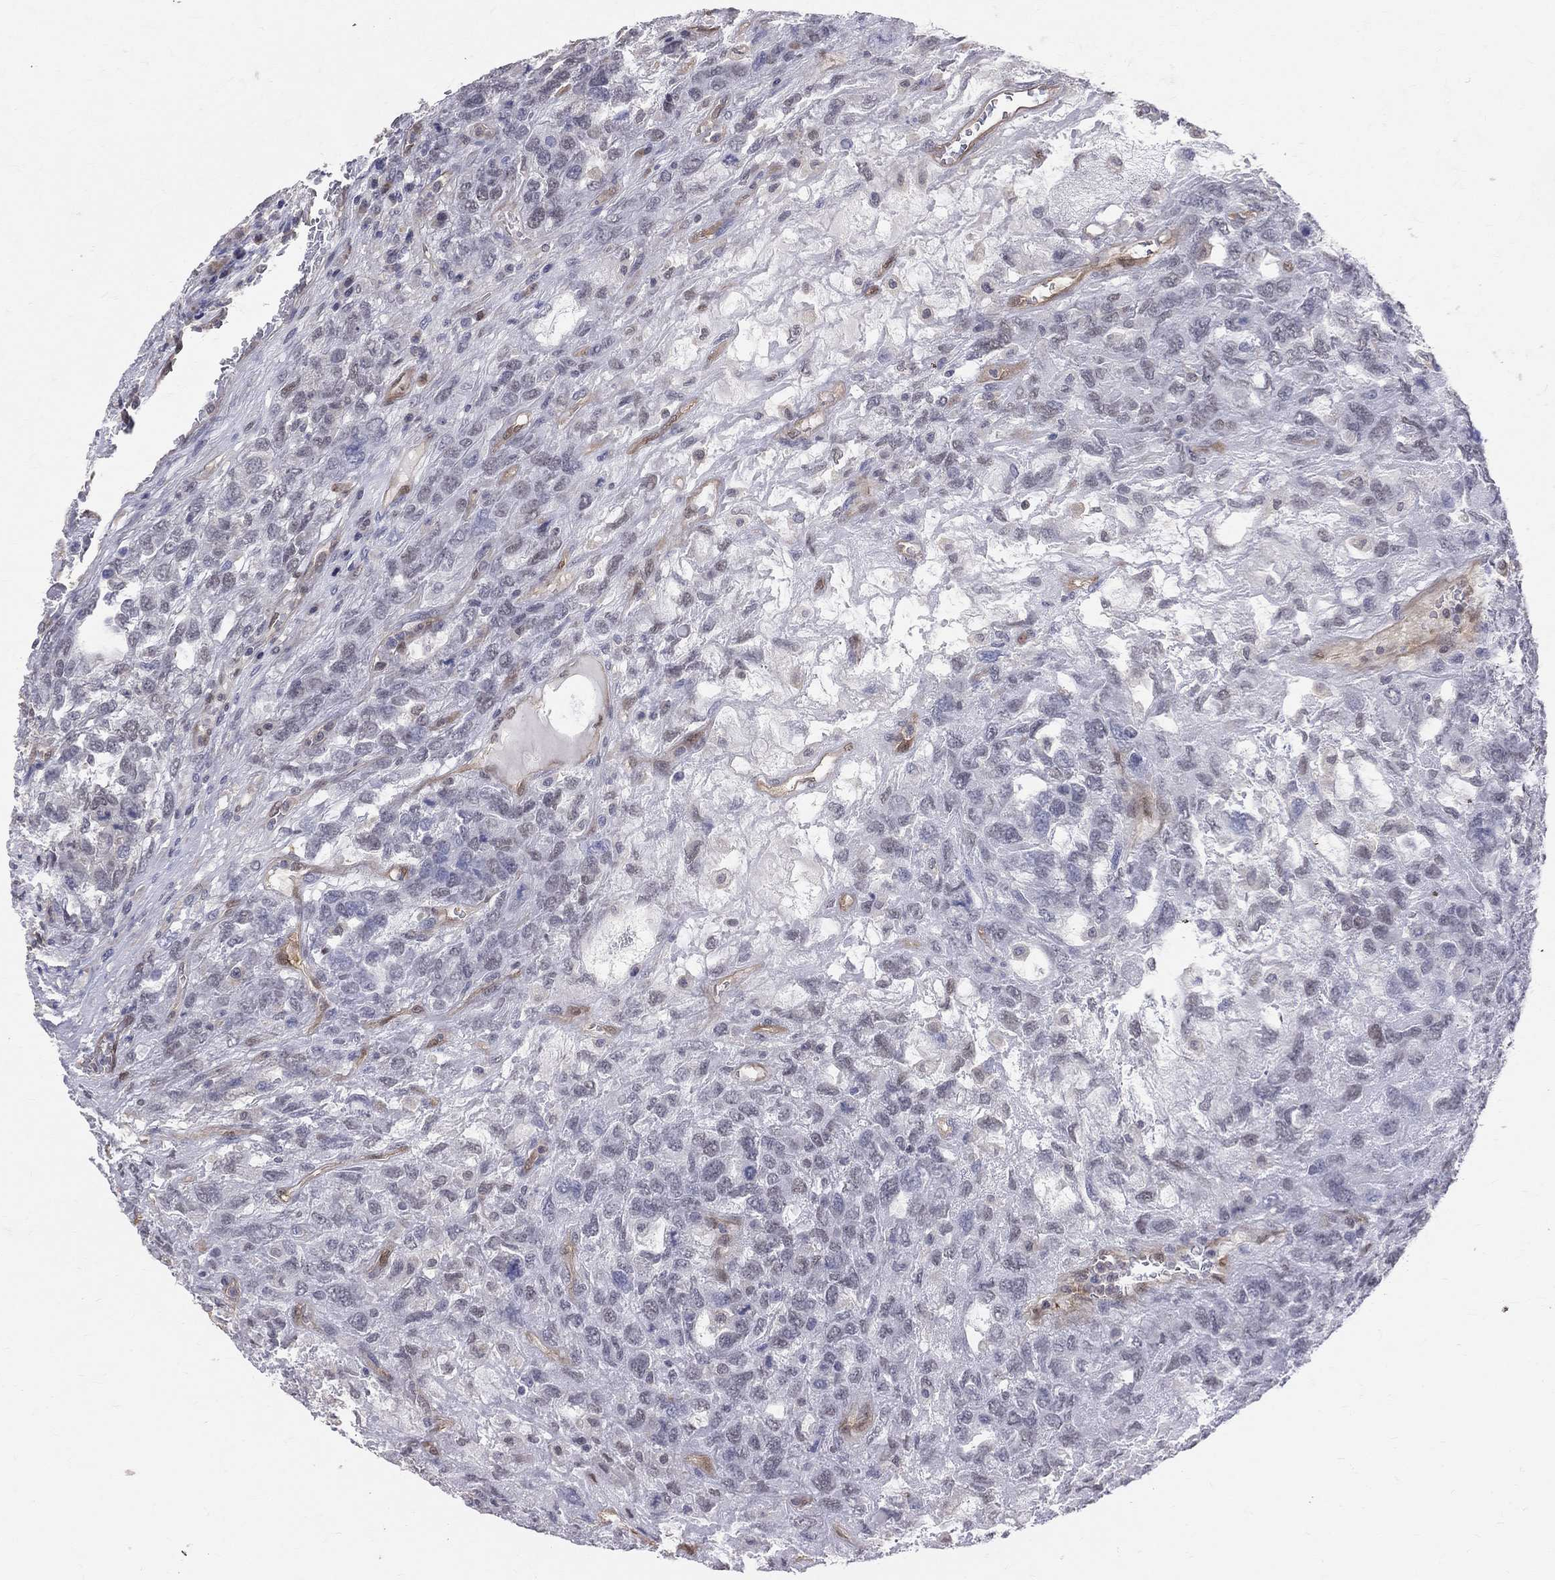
{"staining": {"intensity": "negative", "quantity": "none", "location": "none"}, "tissue": "testis cancer", "cell_type": "Tumor cells", "image_type": "cancer", "snomed": [{"axis": "morphology", "description": "Seminoma, NOS"}, {"axis": "topography", "description": "Testis"}], "caption": "There is no significant positivity in tumor cells of testis seminoma. The staining was performed using DAB (3,3'-diaminobenzidine) to visualize the protein expression in brown, while the nuclei were stained in blue with hematoxylin (Magnification: 20x).", "gene": "GMPR2", "patient": {"sex": "male", "age": 52}}